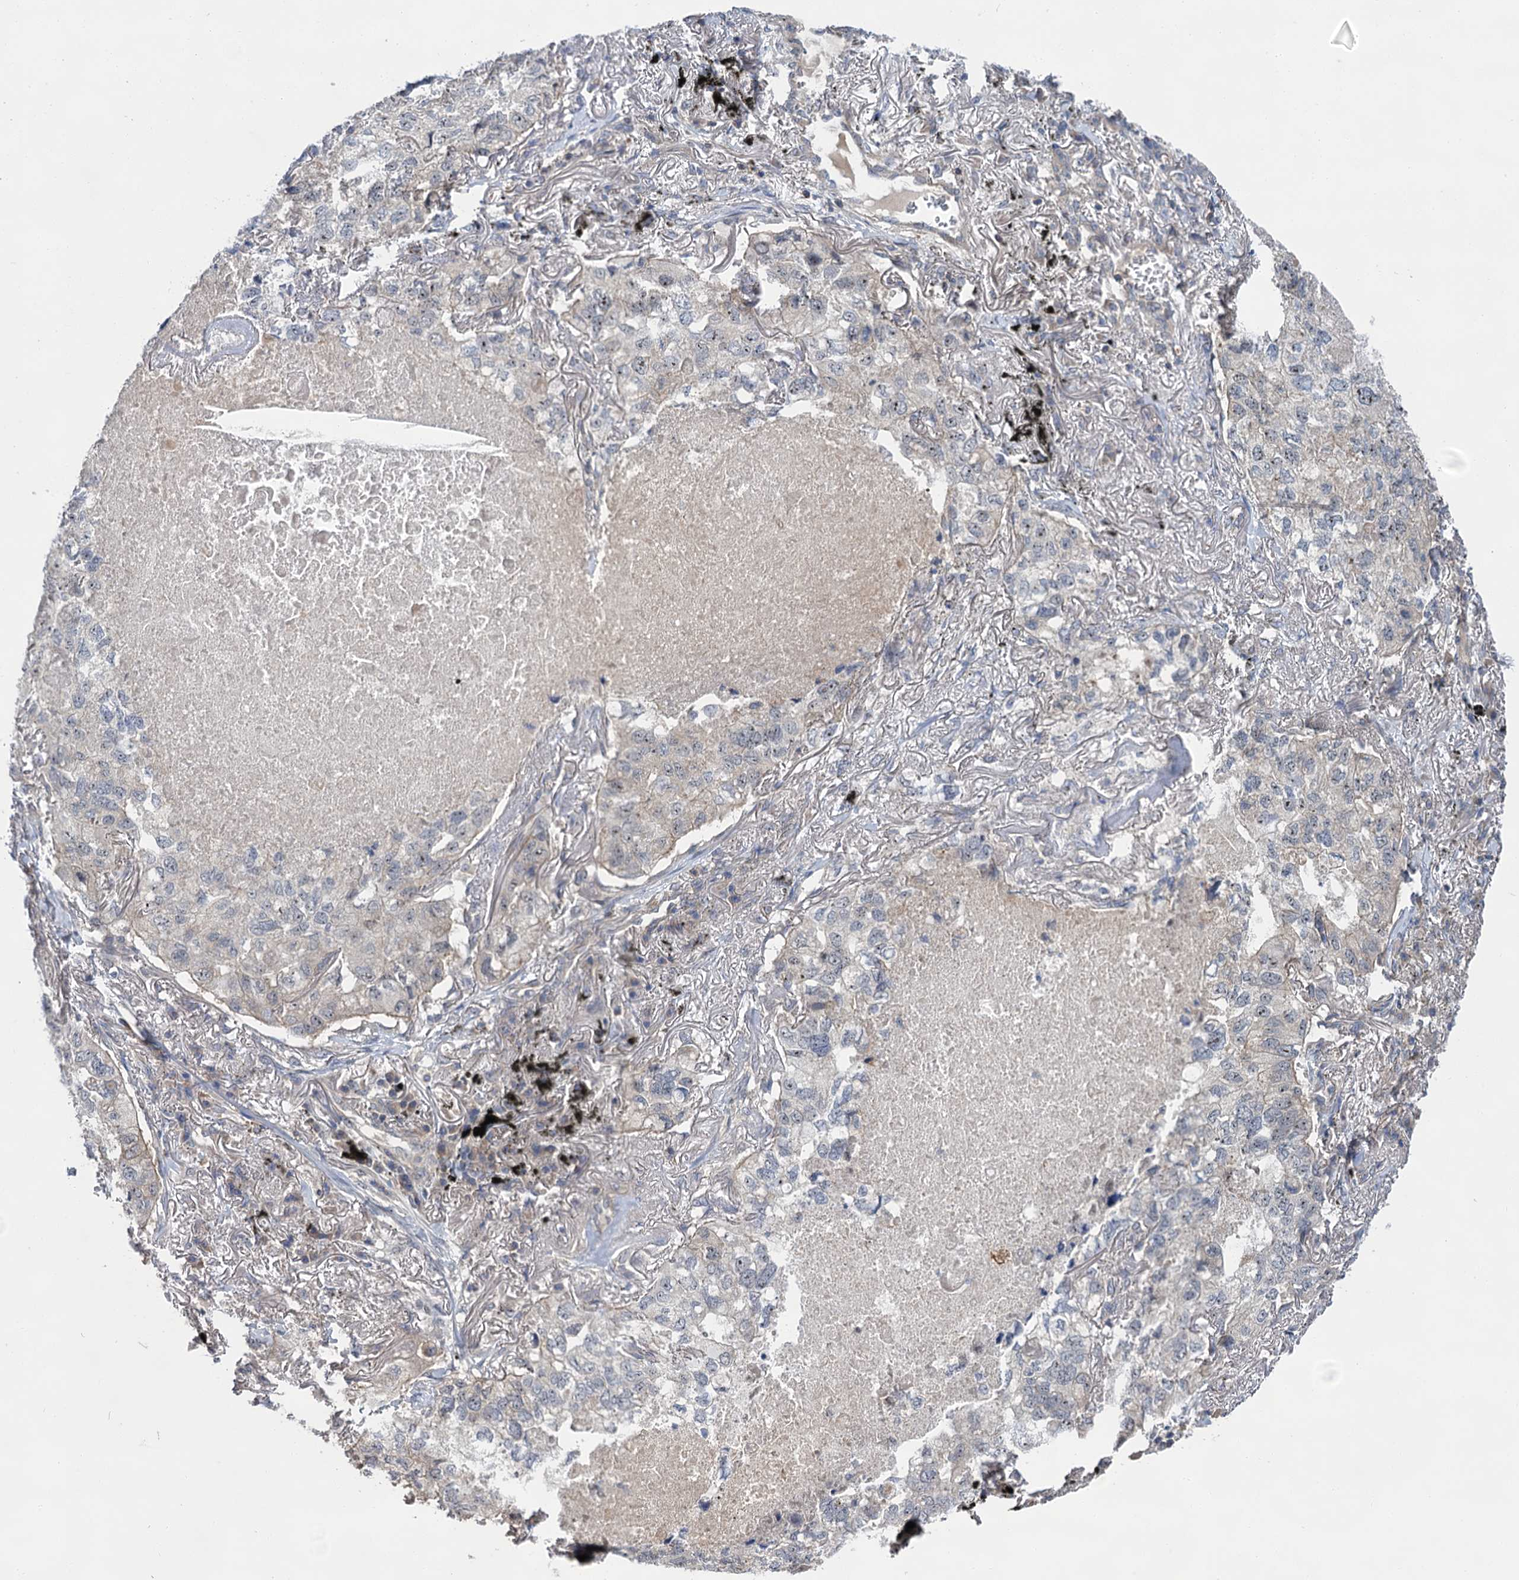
{"staining": {"intensity": "negative", "quantity": "none", "location": "none"}, "tissue": "lung cancer", "cell_type": "Tumor cells", "image_type": "cancer", "snomed": [{"axis": "morphology", "description": "Adenocarcinoma, NOS"}, {"axis": "topography", "description": "Lung"}], "caption": "Tumor cells show no significant protein positivity in lung adenocarcinoma.", "gene": "ABLIM1", "patient": {"sex": "male", "age": 65}}